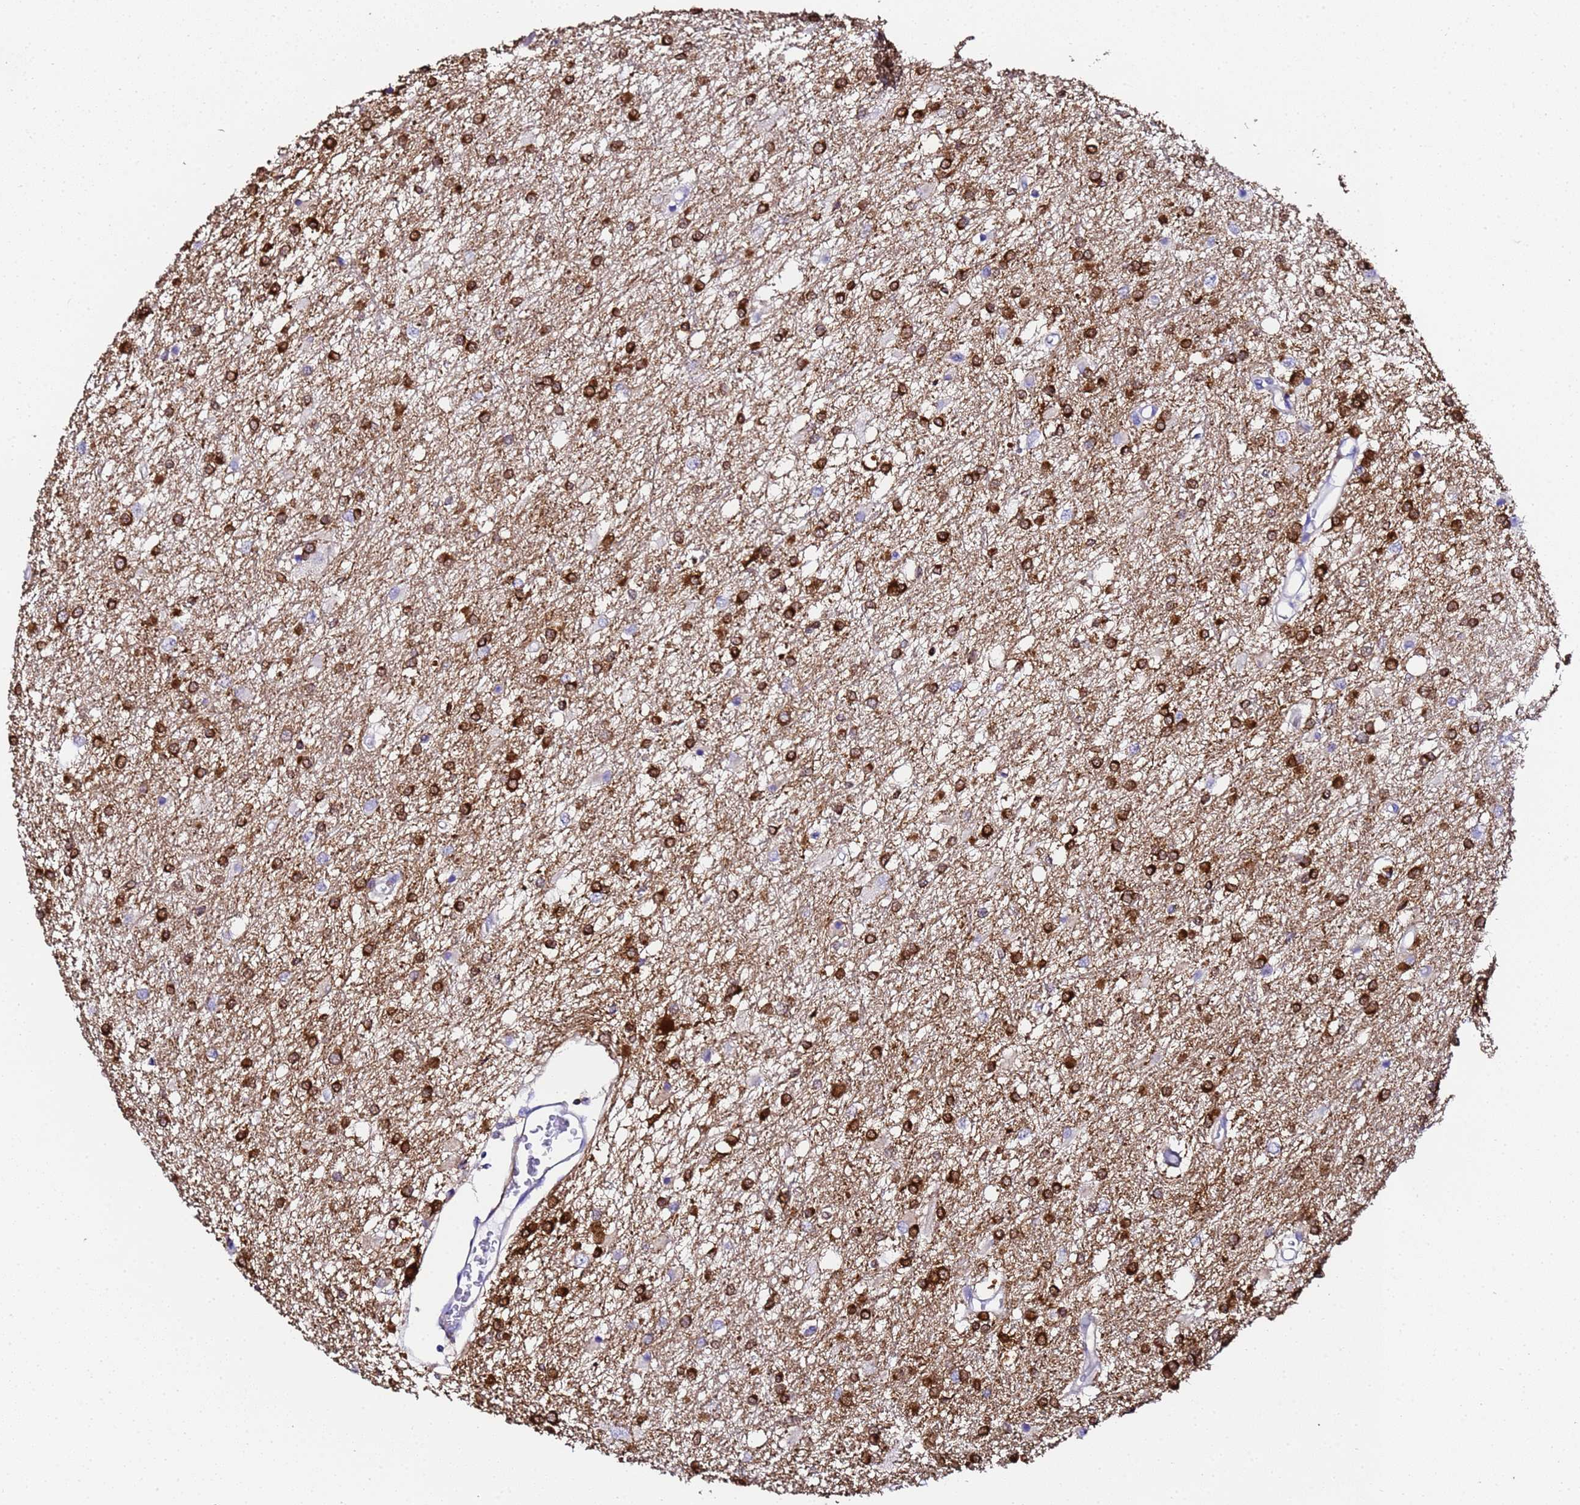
{"staining": {"intensity": "strong", "quantity": "25%-75%", "location": "cytoplasmic/membranous"}, "tissue": "glioma", "cell_type": "Tumor cells", "image_type": "cancer", "snomed": [{"axis": "morphology", "description": "Glioma, malignant, High grade"}, {"axis": "topography", "description": "Brain"}], "caption": "There is high levels of strong cytoplasmic/membranous expression in tumor cells of glioma, as demonstrated by immunohistochemical staining (brown color).", "gene": "FTL", "patient": {"sex": "female", "age": 50}}